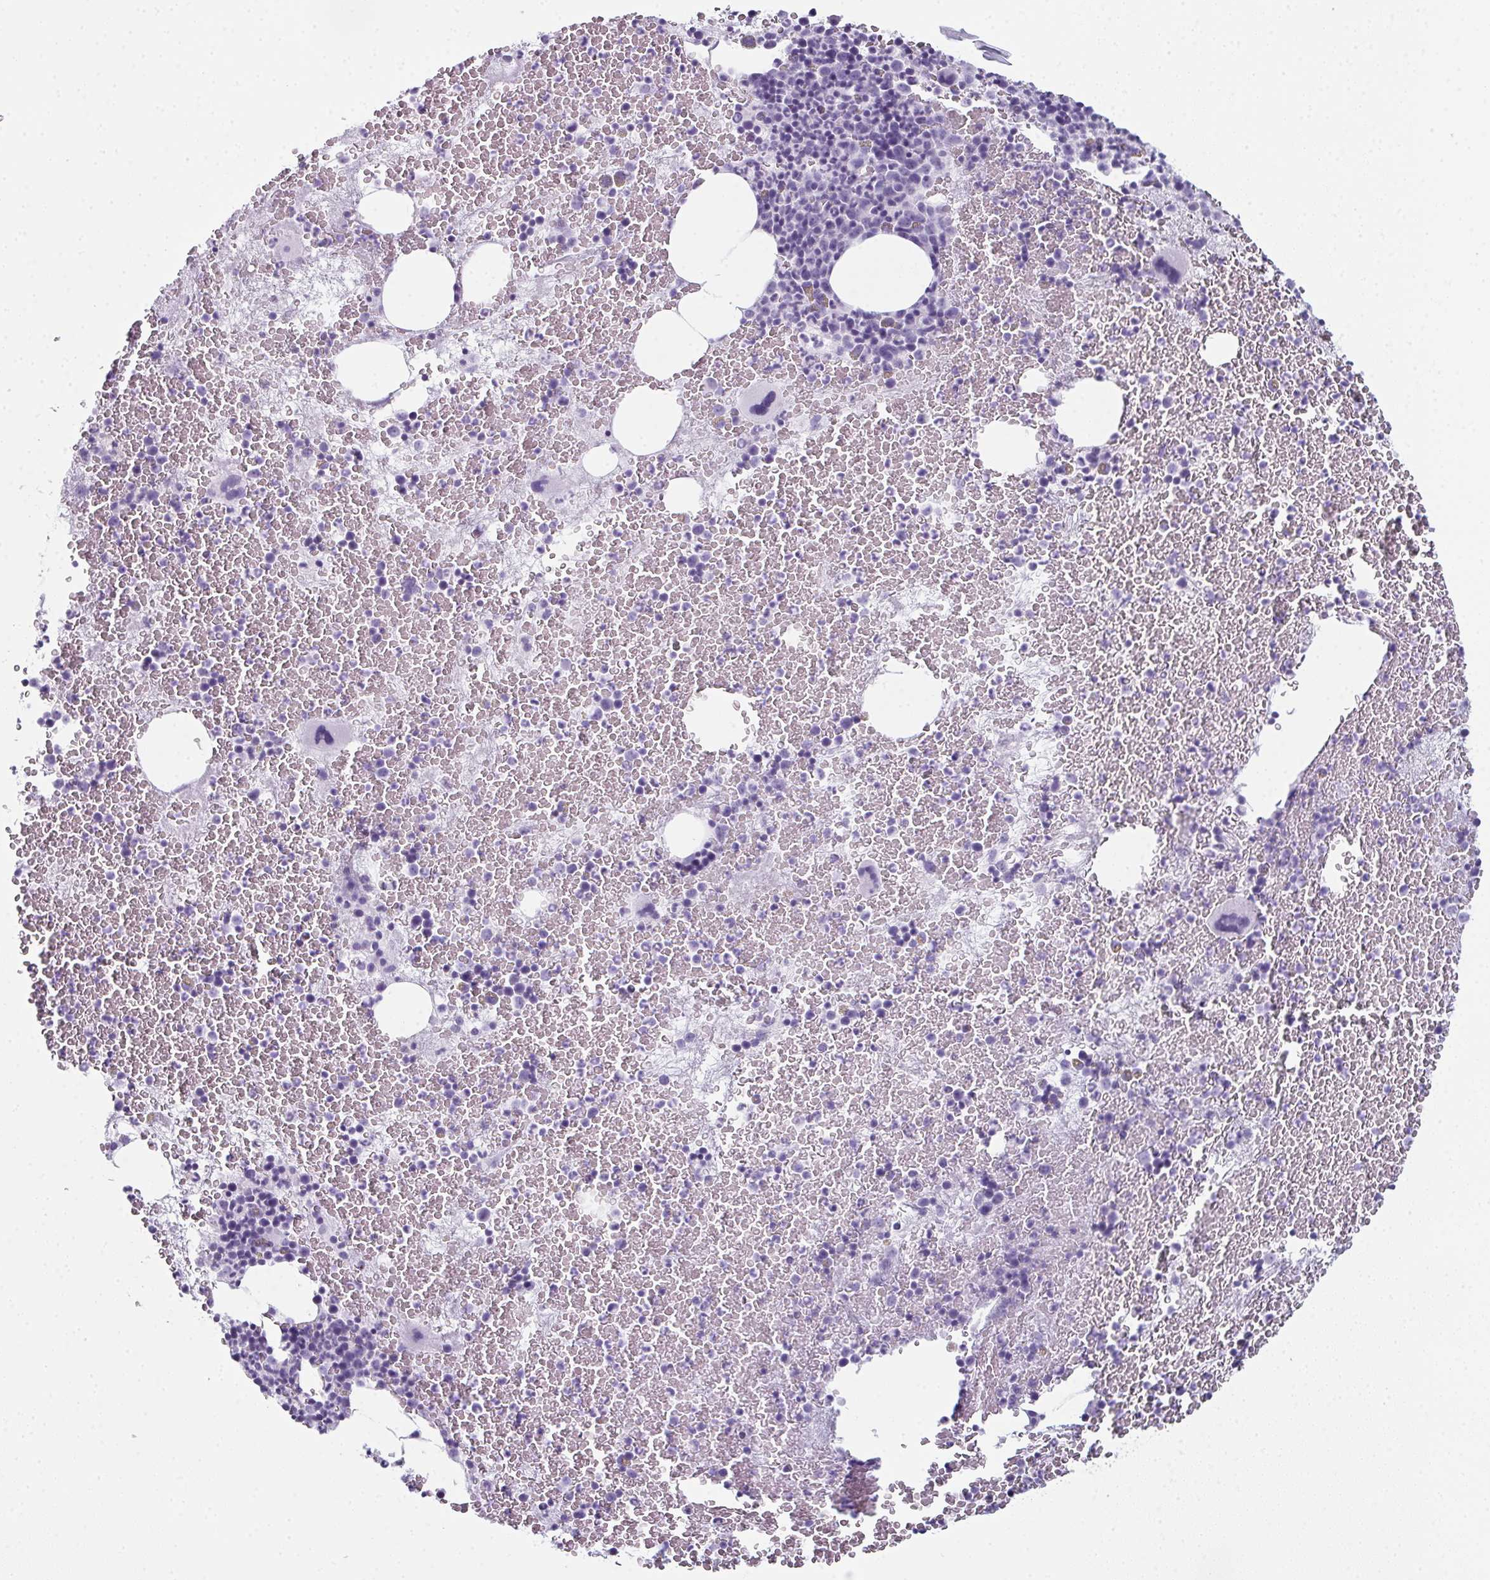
{"staining": {"intensity": "negative", "quantity": "none", "location": "none"}, "tissue": "bone marrow", "cell_type": "Hematopoietic cells", "image_type": "normal", "snomed": [{"axis": "morphology", "description": "Normal tissue, NOS"}, {"axis": "topography", "description": "Bone marrow"}], "caption": "High power microscopy image of an immunohistochemistry (IHC) micrograph of normal bone marrow, revealing no significant staining in hematopoietic cells.", "gene": "ENKUR", "patient": {"sex": "male", "age": 44}}